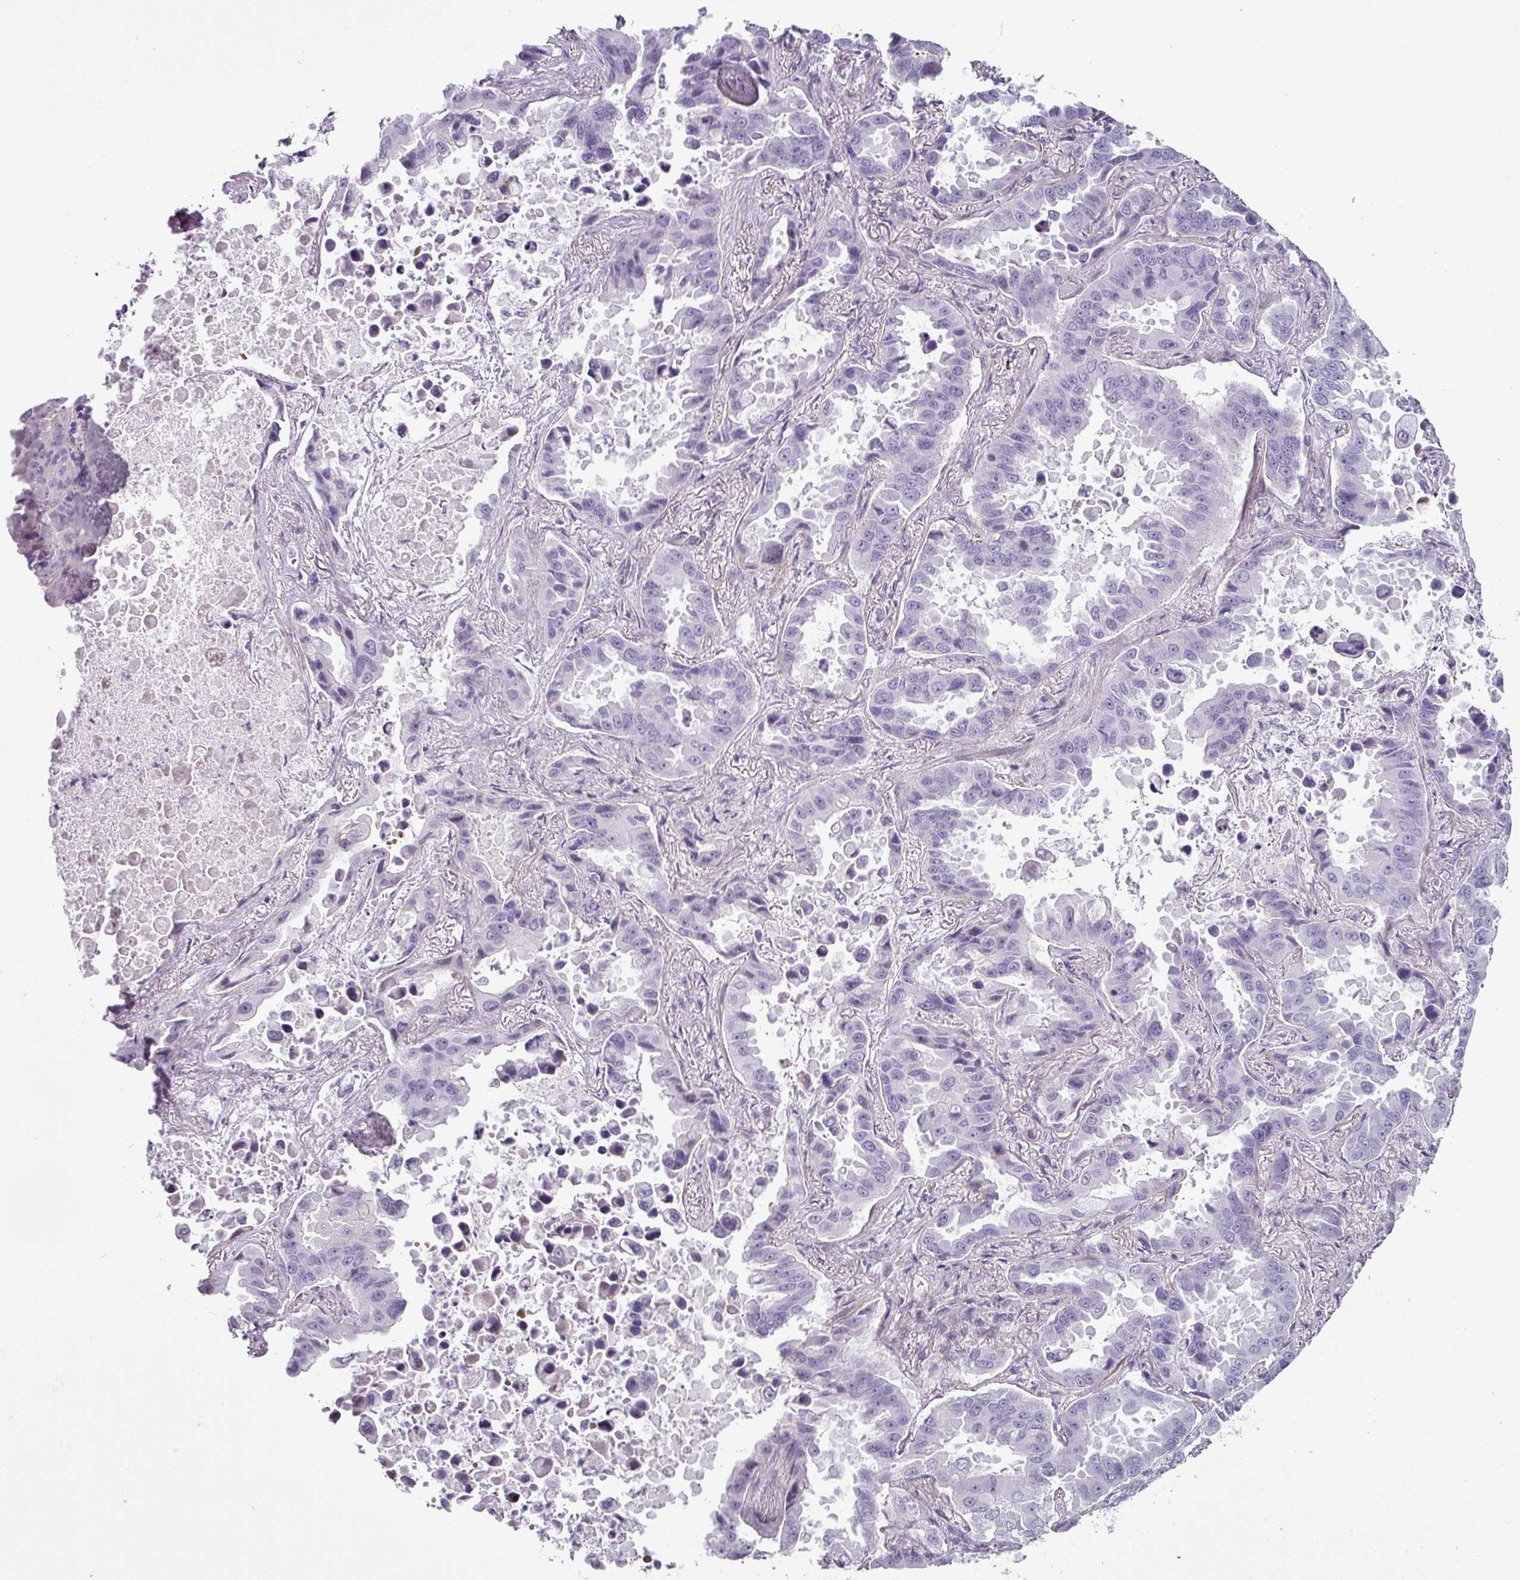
{"staining": {"intensity": "negative", "quantity": "none", "location": "none"}, "tissue": "lung cancer", "cell_type": "Tumor cells", "image_type": "cancer", "snomed": [{"axis": "morphology", "description": "Adenocarcinoma, NOS"}, {"axis": "topography", "description": "Lung"}], "caption": "This is an IHC micrograph of human adenocarcinoma (lung). There is no positivity in tumor cells.", "gene": "CHRDL1", "patient": {"sex": "male", "age": 64}}